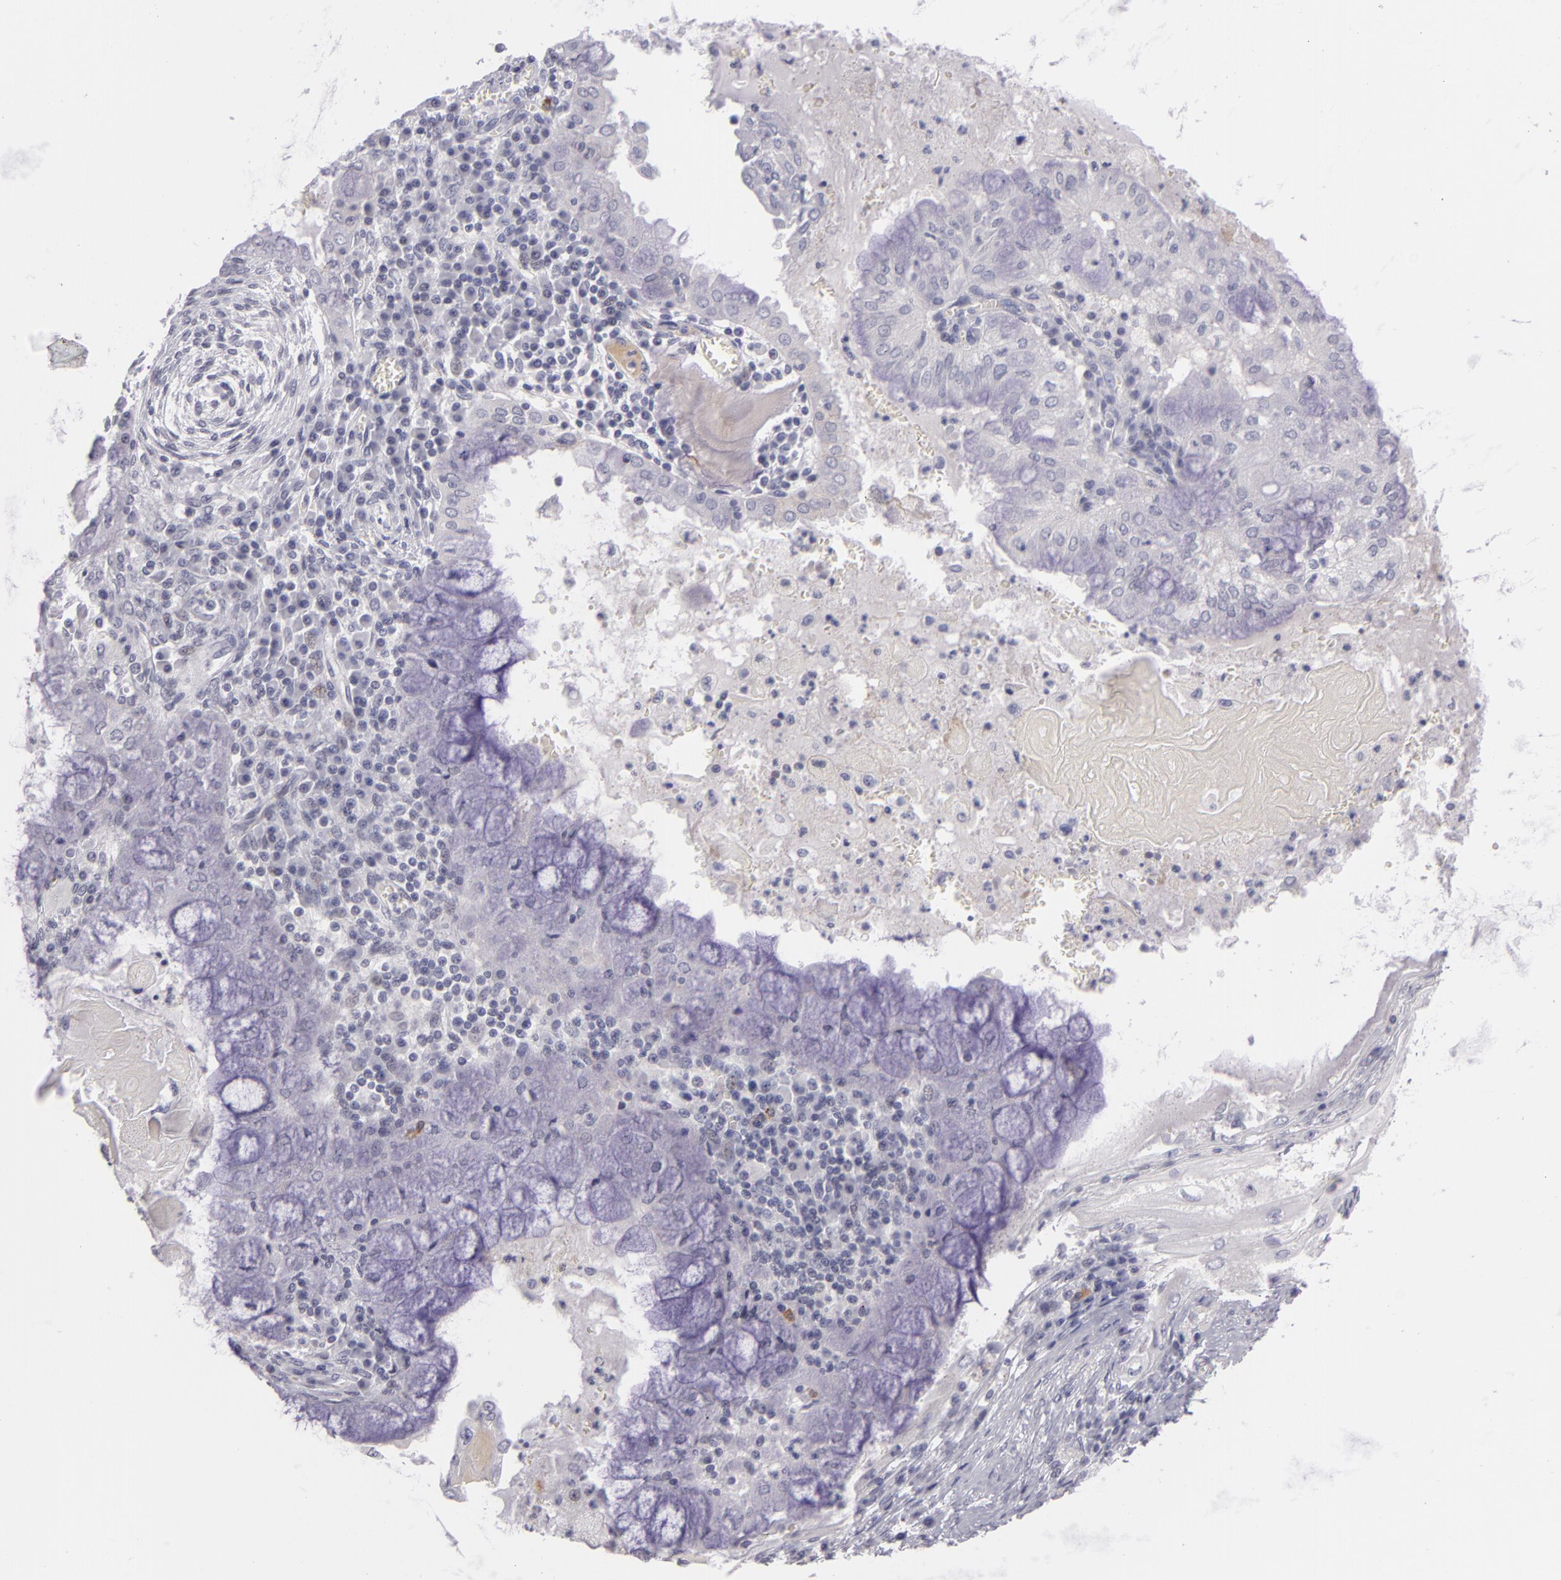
{"staining": {"intensity": "weak", "quantity": "25%-75%", "location": "cytoplasmic/membranous"}, "tissue": "endometrial cancer", "cell_type": "Tumor cells", "image_type": "cancer", "snomed": [{"axis": "morphology", "description": "Adenocarcinoma, NOS"}, {"axis": "topography", "description": "Endometrium"}], "caption": "Immunohistochemistry (IHC) (DAB (3,3'-diaminobenzidine)) staining of human endometrial cancer (adenocarcinoma) demonstrates weak cytoplasmic/membranous protein expression in about 25%-75% of tumor cells.", "gene": "CTNNB1", "patient": {"sex": "female", "age": 79}}